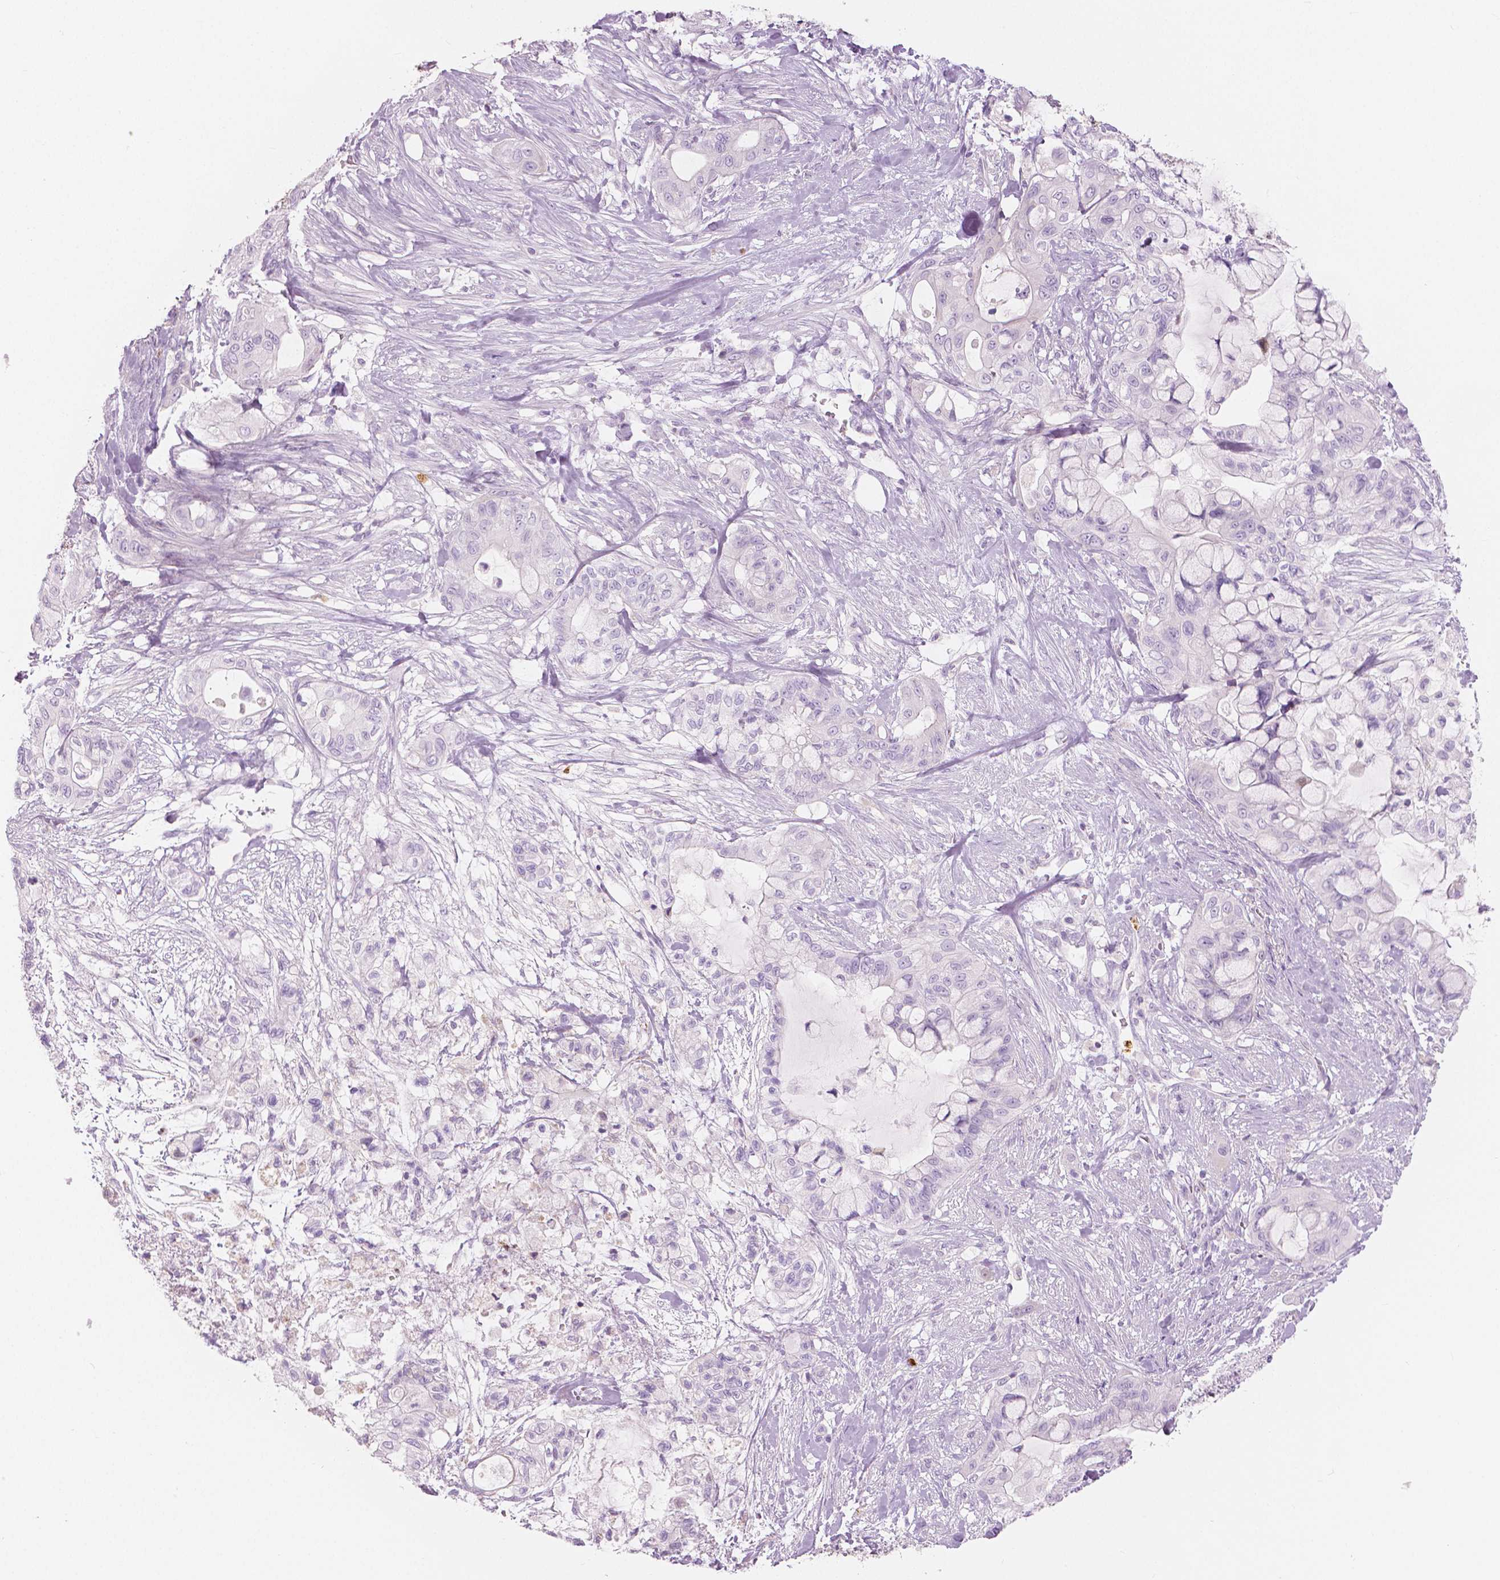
{"staining": {"intensity": "negative", "quantity": "none", "location": "none"}, "tissue": "pancreatic cancer", "cell_type": "Tumor cells", "image_type": "cancer", "snomed": [{"axis": "morphology", "description": "Adenocarcinoma, NOS"}, {"axis": "topography", "description": "Pancreas"}], "caption": "Adenocarcinoma (pancreatic) was stained to show a protein in brown. There is no significant positivity in tumor cells.", "gene": "CXCR2", "patient": {"sex": "male", "age": 71}}